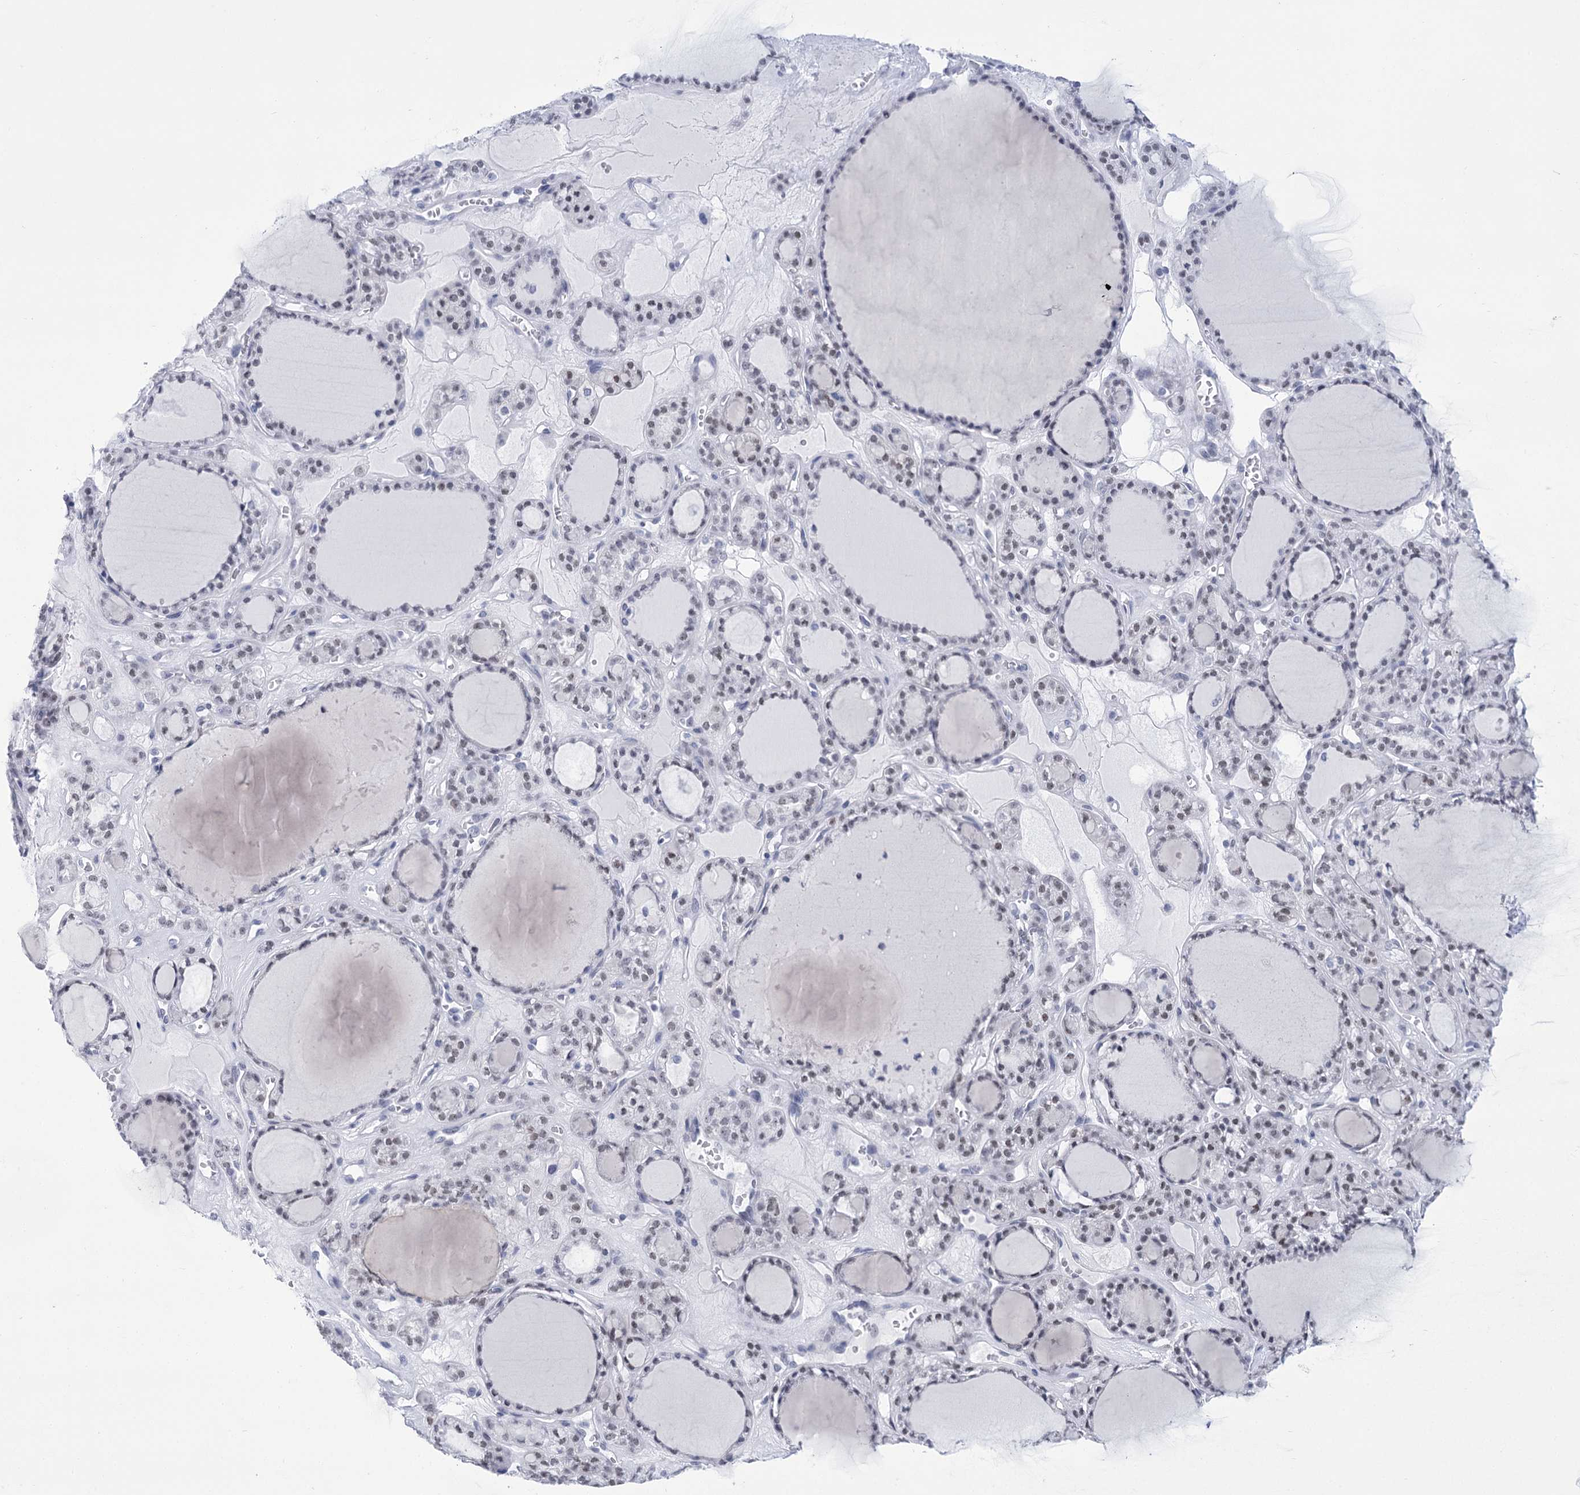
{"staining": {"intensity": "negative", "quantity": "none", "location": "none"}, "tissue": "thyroid gland", "cell_type": "Glandular cells", "image_type": "normal", "snomed": [{"axis": "morphology", "description": "Normal tissue, NOS"}, {"axis": "topography", "description": "Thyroid gland"}], "caption": "Thyroid gland was stained to show a protein in brown. There is no significant staining in glandular cells. (DAB (3,3'-diaminobenzidine) IHC with hematoxylin counter stain).", "gene": "HORMAD1", "patient": {"sex": "female", "age": 28}}